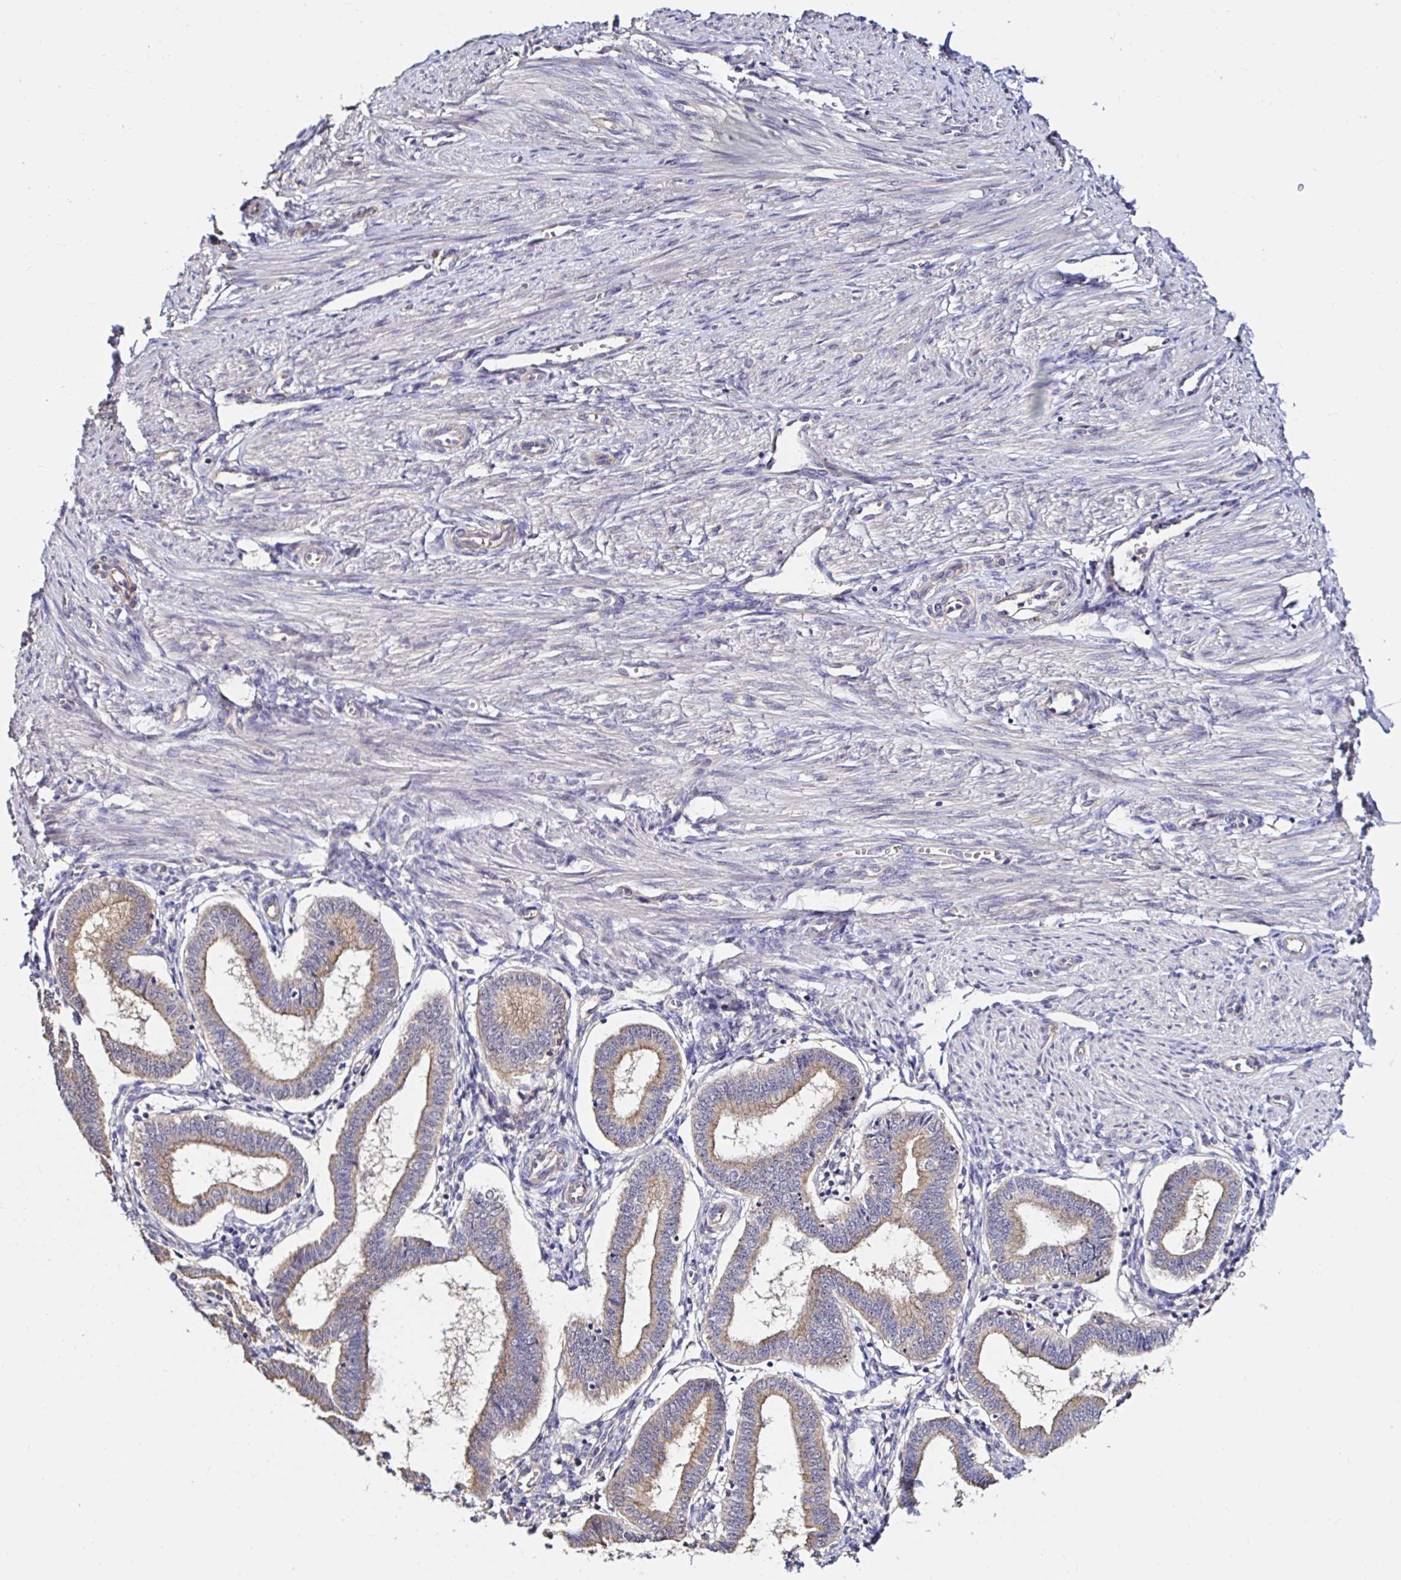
{"staining": {"intensity": "negative", "quantity": "none", "location": "none"}, "tissue": "endometrium", "cell_type": "Cells in endometrial stroma", "image_type": "normal", "snomed": [{"axis": "morphology", "description": "Normal tissue, NOS"}, {"axis": "topography", "description": "Endometrium"}], "caption": "This is a micrograph of immunohistochemistry (IHC) staining of benign endometrium, which shows no positivity in cells in endometrial stroma. (DAB immunohistochemistry with hematoxylin counter stain).", "gene": "RSRP1", "patient": {"sex": "female", "age": 24}}